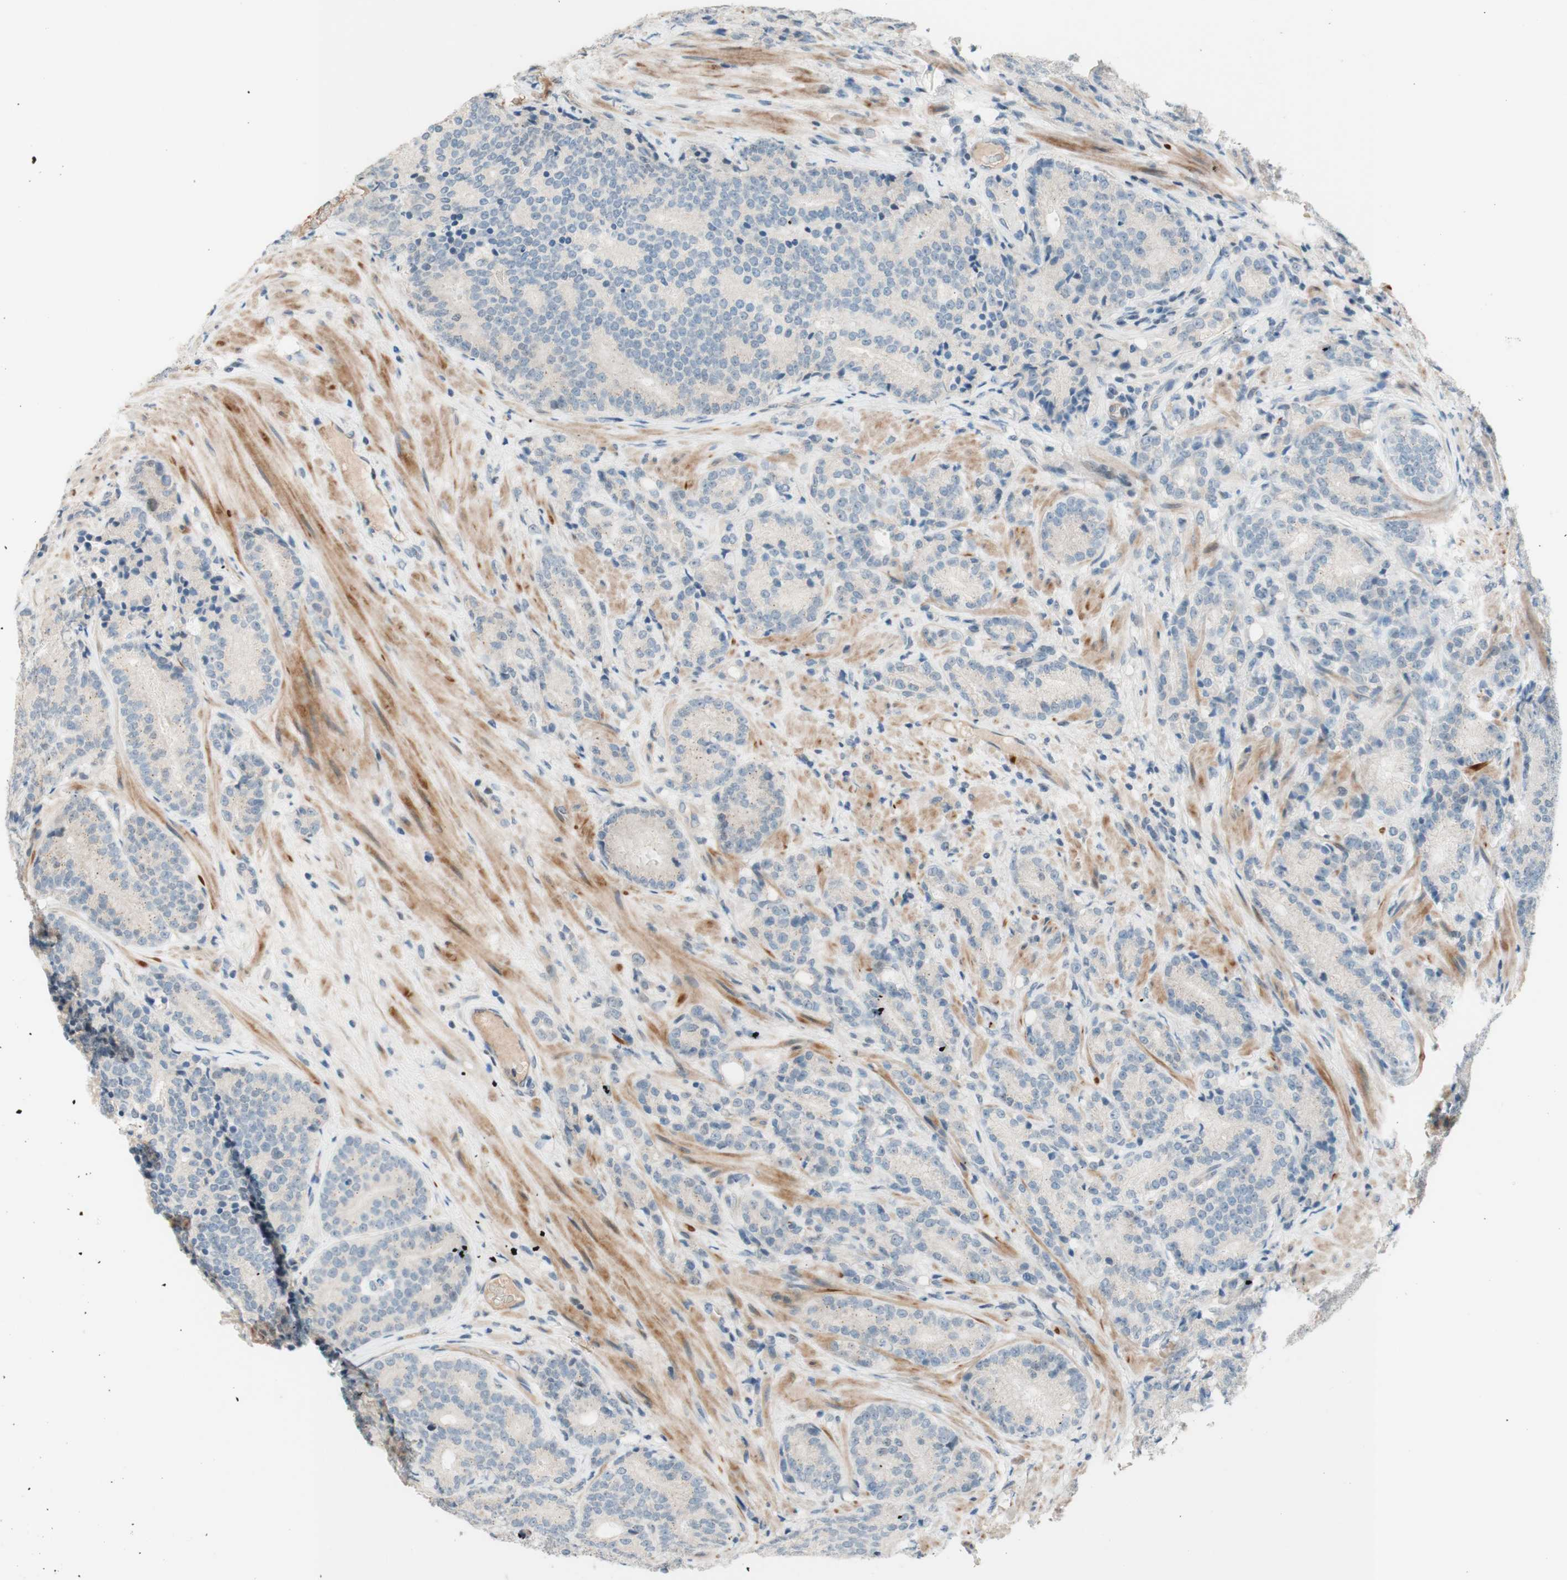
{"staining": {"intensity": "negative", "quantity": "none", "location": "none"}, "tissue": "prostate cancer", "cell_type": "Tumor cells", "image_type": "cancer", "snomed": [{"axis": "morphology", "description": "Adenocarcinoma, High grade"}, {"axis": "topography", "description": "Prostate"}], "caption": "Prostate cancer (high-grade adenocarcinoma) stained for a protein using IHC displays no staining tumor cells.", "gene": "JPH1", "patient": {"sex": "male", "age": 61}}